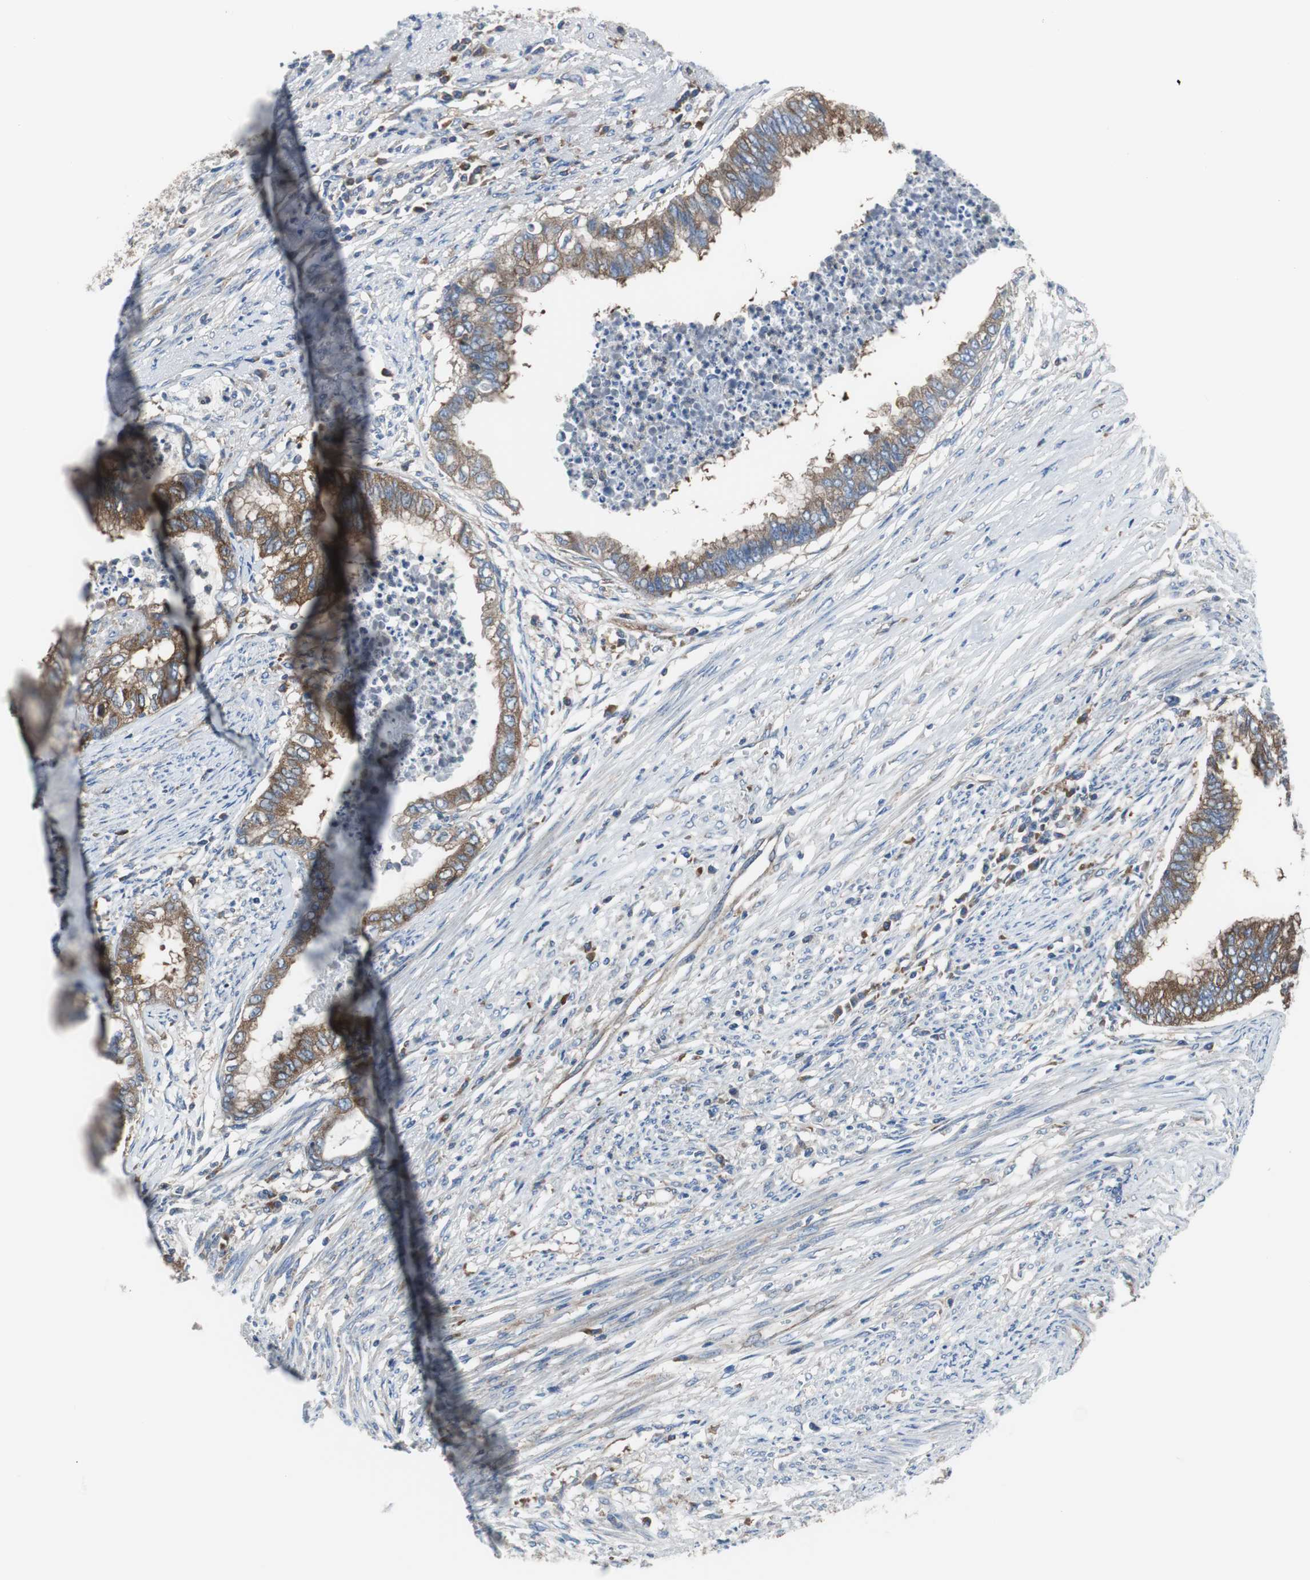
{"staining": {"intensity": "moderate", "quantity": ">75%", "location": "cytoplasmic/membranous"}, "tissue": "endometrial cancer", "cell_type": "Tumor cells", "image_type": "cancer", "snomed": [{"axis": "morphology", "description": "Adenocarcinoma, NOS"}, {"axis": "topography", "description": "Endometrium"}], "caption": "Endometrial cancer stained for a protein displays moderate cytoplasmic/membranous positivity in tumor cells.", "gene": "BRAF", "patient": {"sex": "female", "age": 79}}